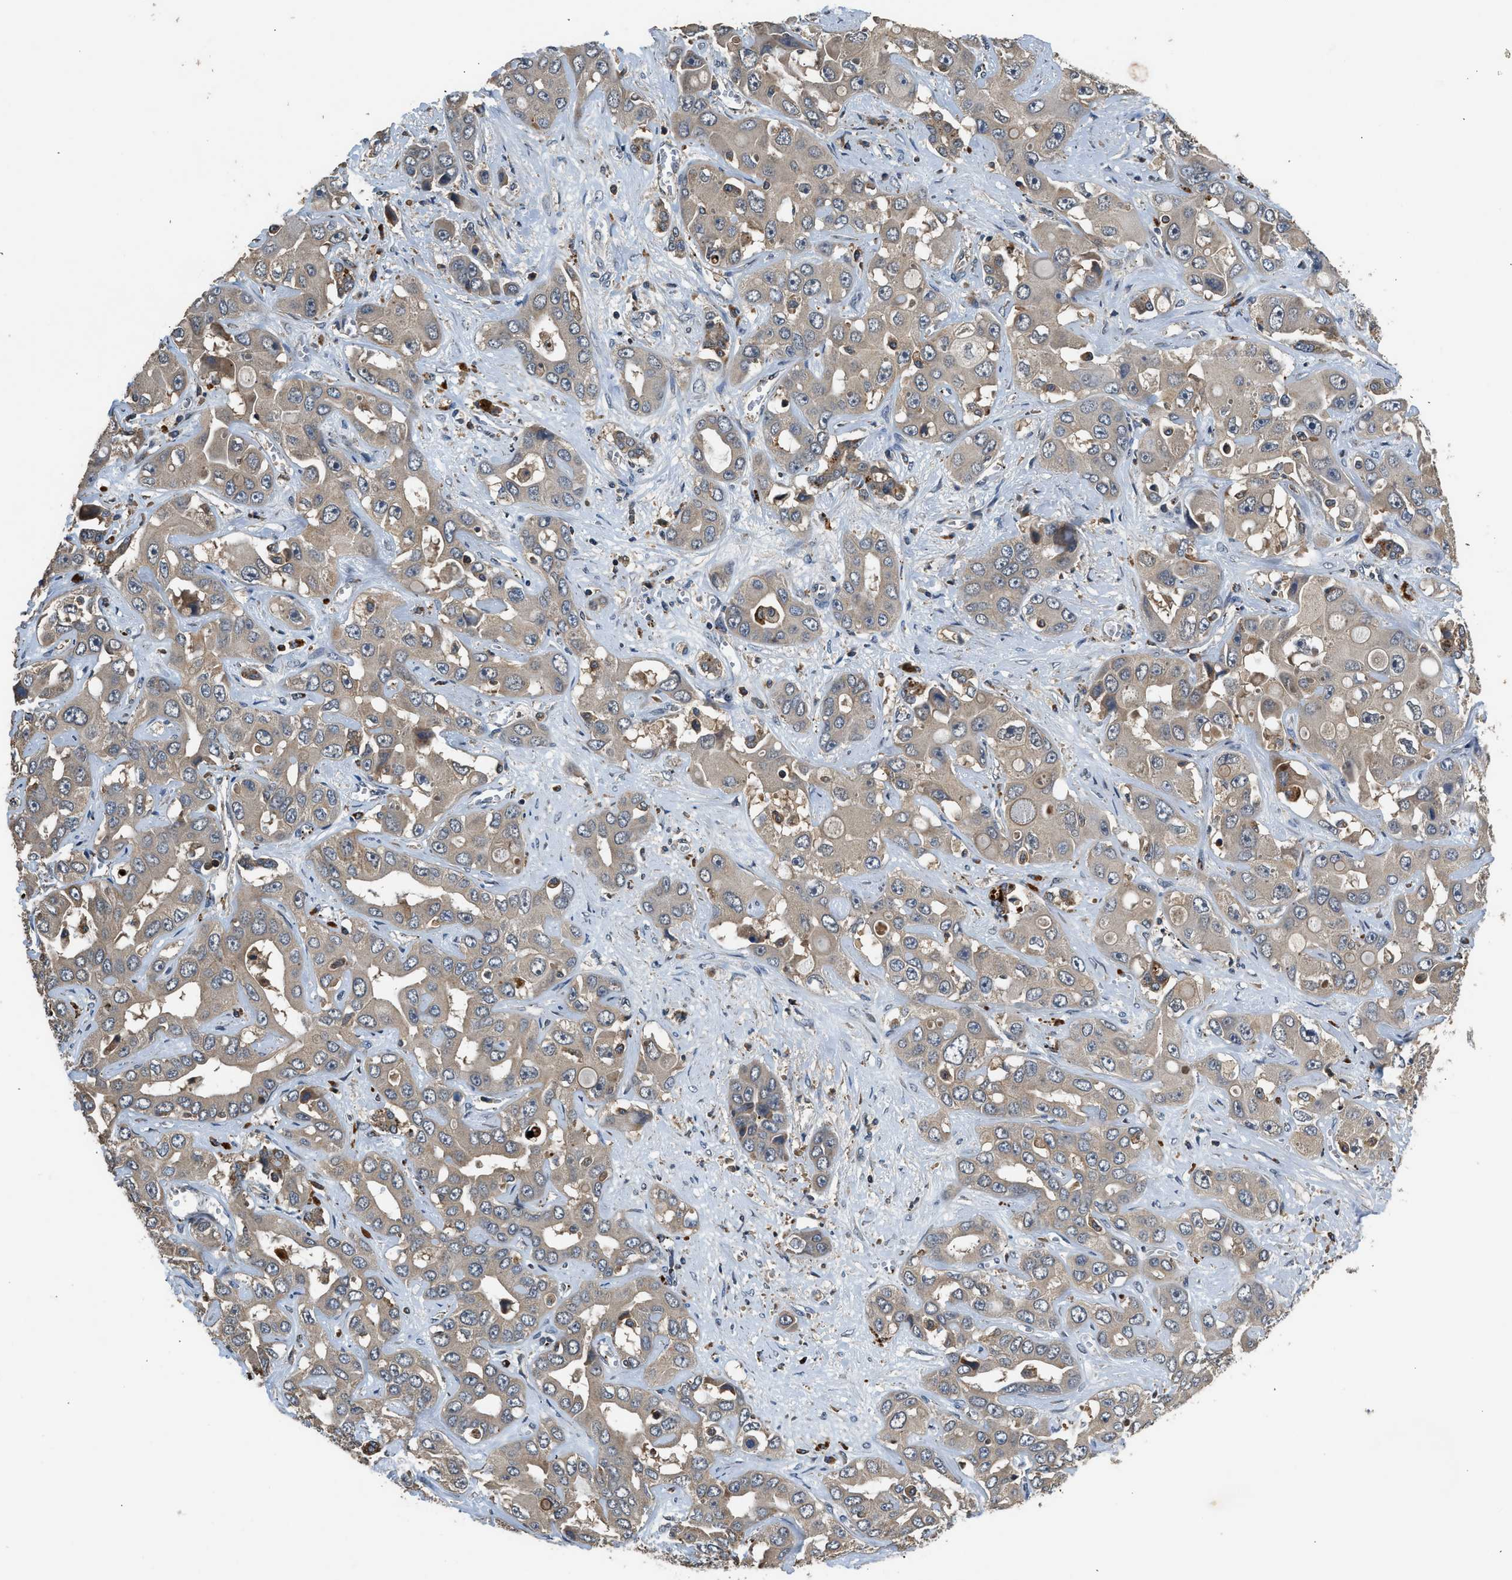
{"staining": {"intensity": "weak", "quantity": "<25%", "location": "cytoplasmic/membranous"}, "tissue": "liver cancer", "cell_type": "Tumor cells", "image_type": "cancer", "snomed": [{"axis": "morphology", "description": "Cholangiocarcinoma"}, {"axis": "topography", "description": "Liver"}], "caption": "A histopathology image of liver cholangiocarcinoma stained for a protein reveals no brown staining in tumor cells.", "gene": "SLC15A4", "patient": {"sex": "female", "age": 52}}